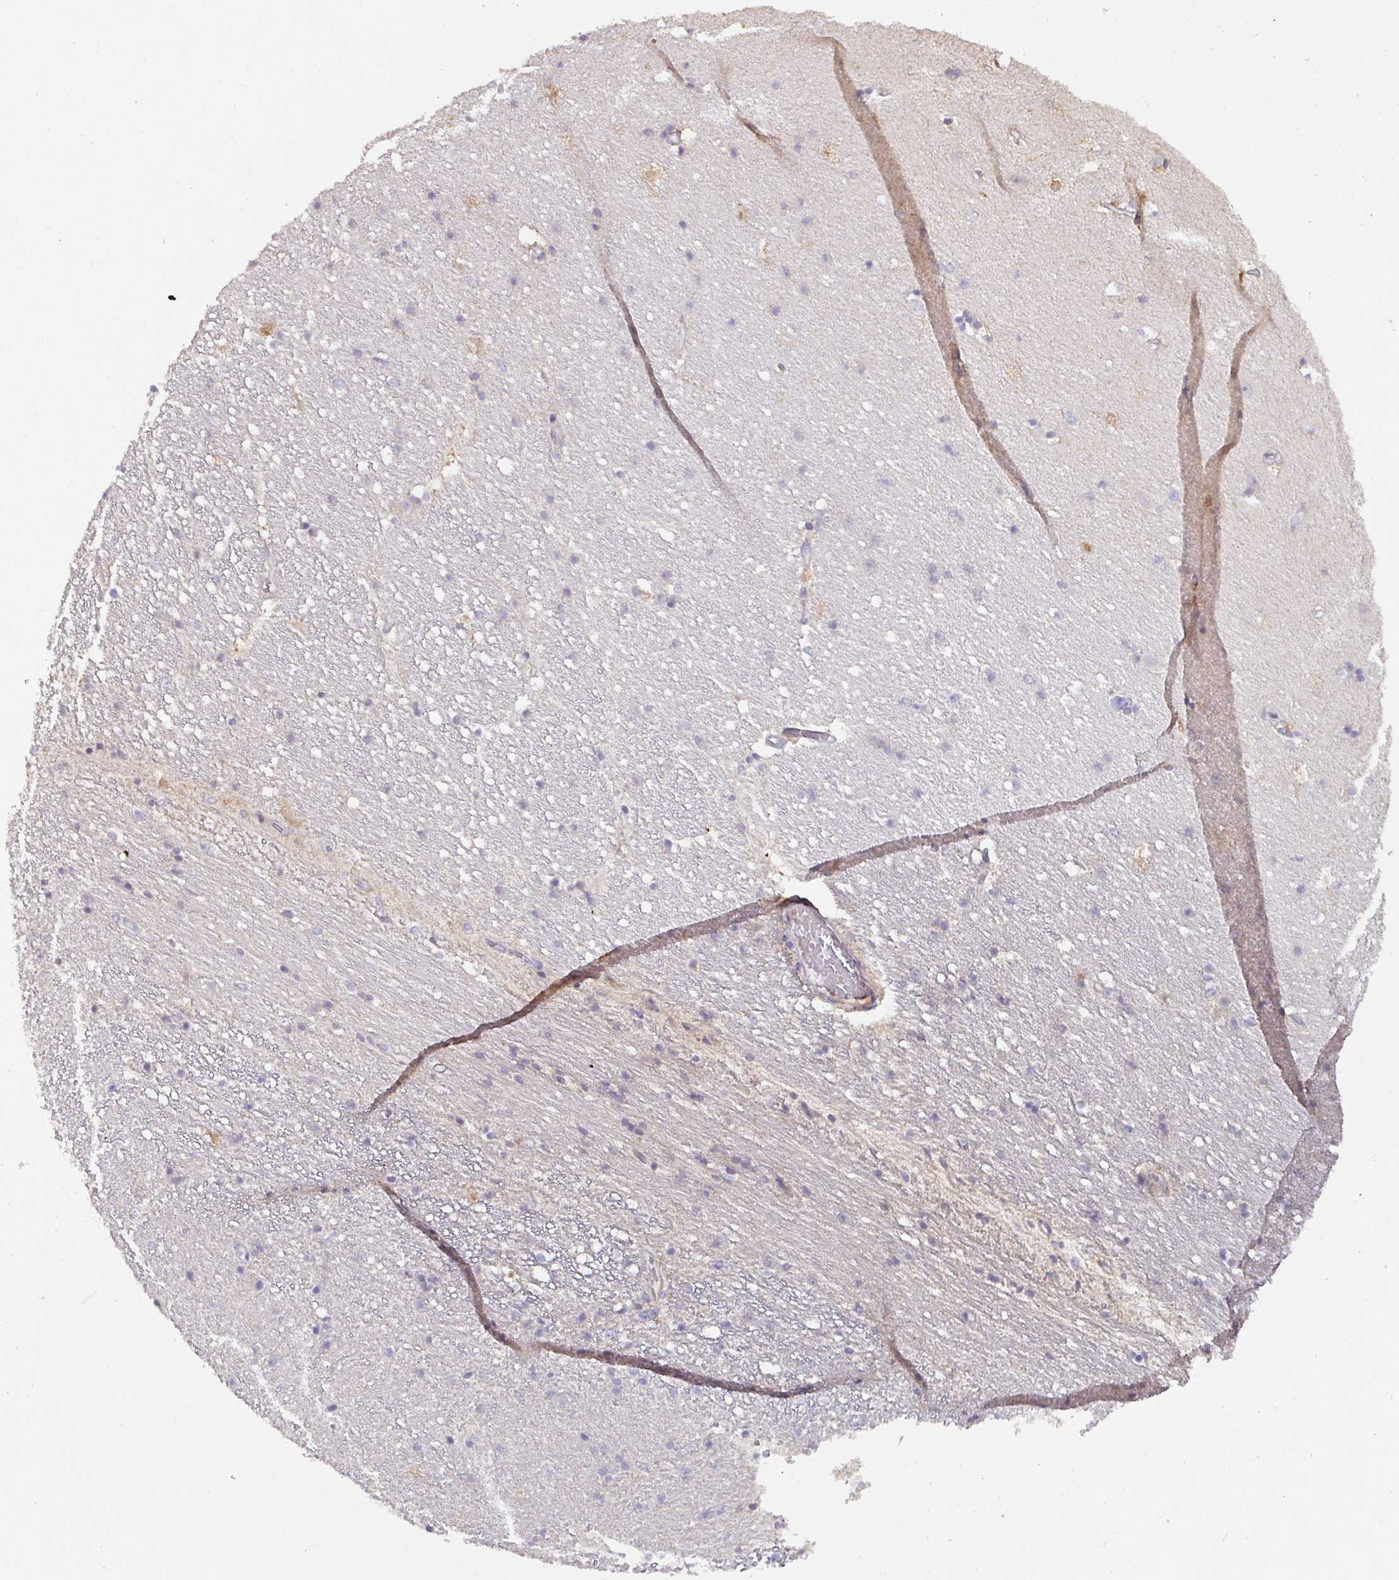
{"staining": {"intensity": "negative", "quantity": "none", "location": "none"}, "tissue": "hippocampus", "cell_type": "Glial cells", "image_type": "normal", "snomed": [{"axis": "morphology", "description": "Normal tissue, NOS"}, {"axis": "topography", "description": "Hippocampus"}], "caption": "The histopathology image displays no staining of glial cells in normal hippocampus. (DAB IHC with hematoxylin counter stain).", "gene": "GSTM1", "patient": {"sex": "male", "age": 63}}